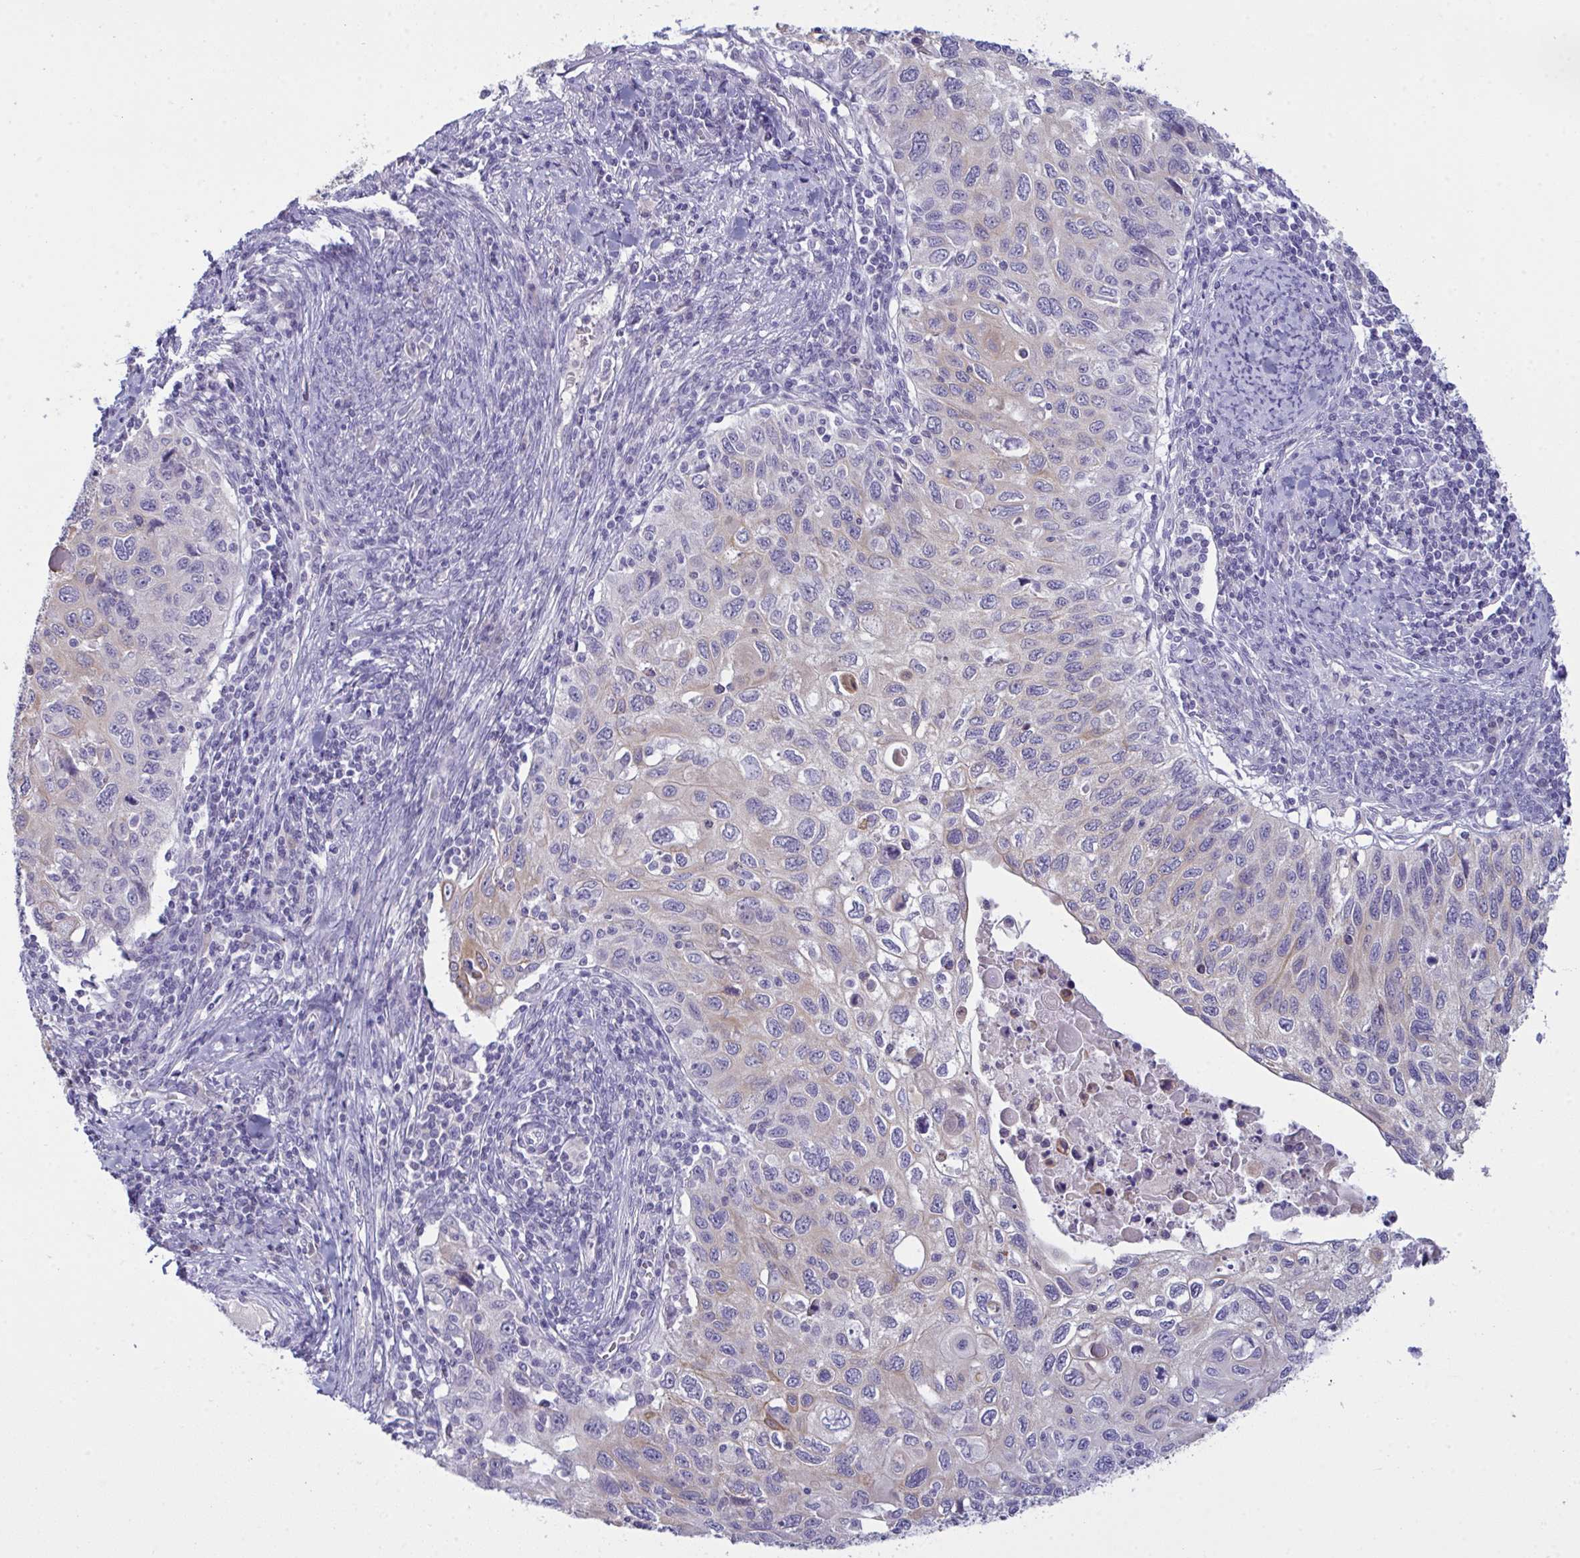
{"staining": {"intensity": "weak", "quantity": "<25%", "location": "cytoplasmic/membranous"}, "tissue": "cervical cancer", "cell_type": "Tumor cells", "image_type": "cancer", "snomed": [{"axis": "morphology", "description": "Squamous cell carcinoma, NOS"}, {"axis": "topography", "description": "Cervix"}], "caption": "There is no significant expression in tumor cells of cervical squamous cell carcinoma. The staining was performed using DAB (3,3'-diaminobenzidine) to visualize the protein expression in brown, while the nuclei were stained in blue with hematoxylin (Magnification: 20x).", "gene": "TENT5D", "patient": {"sex": "female", "age": 70}}